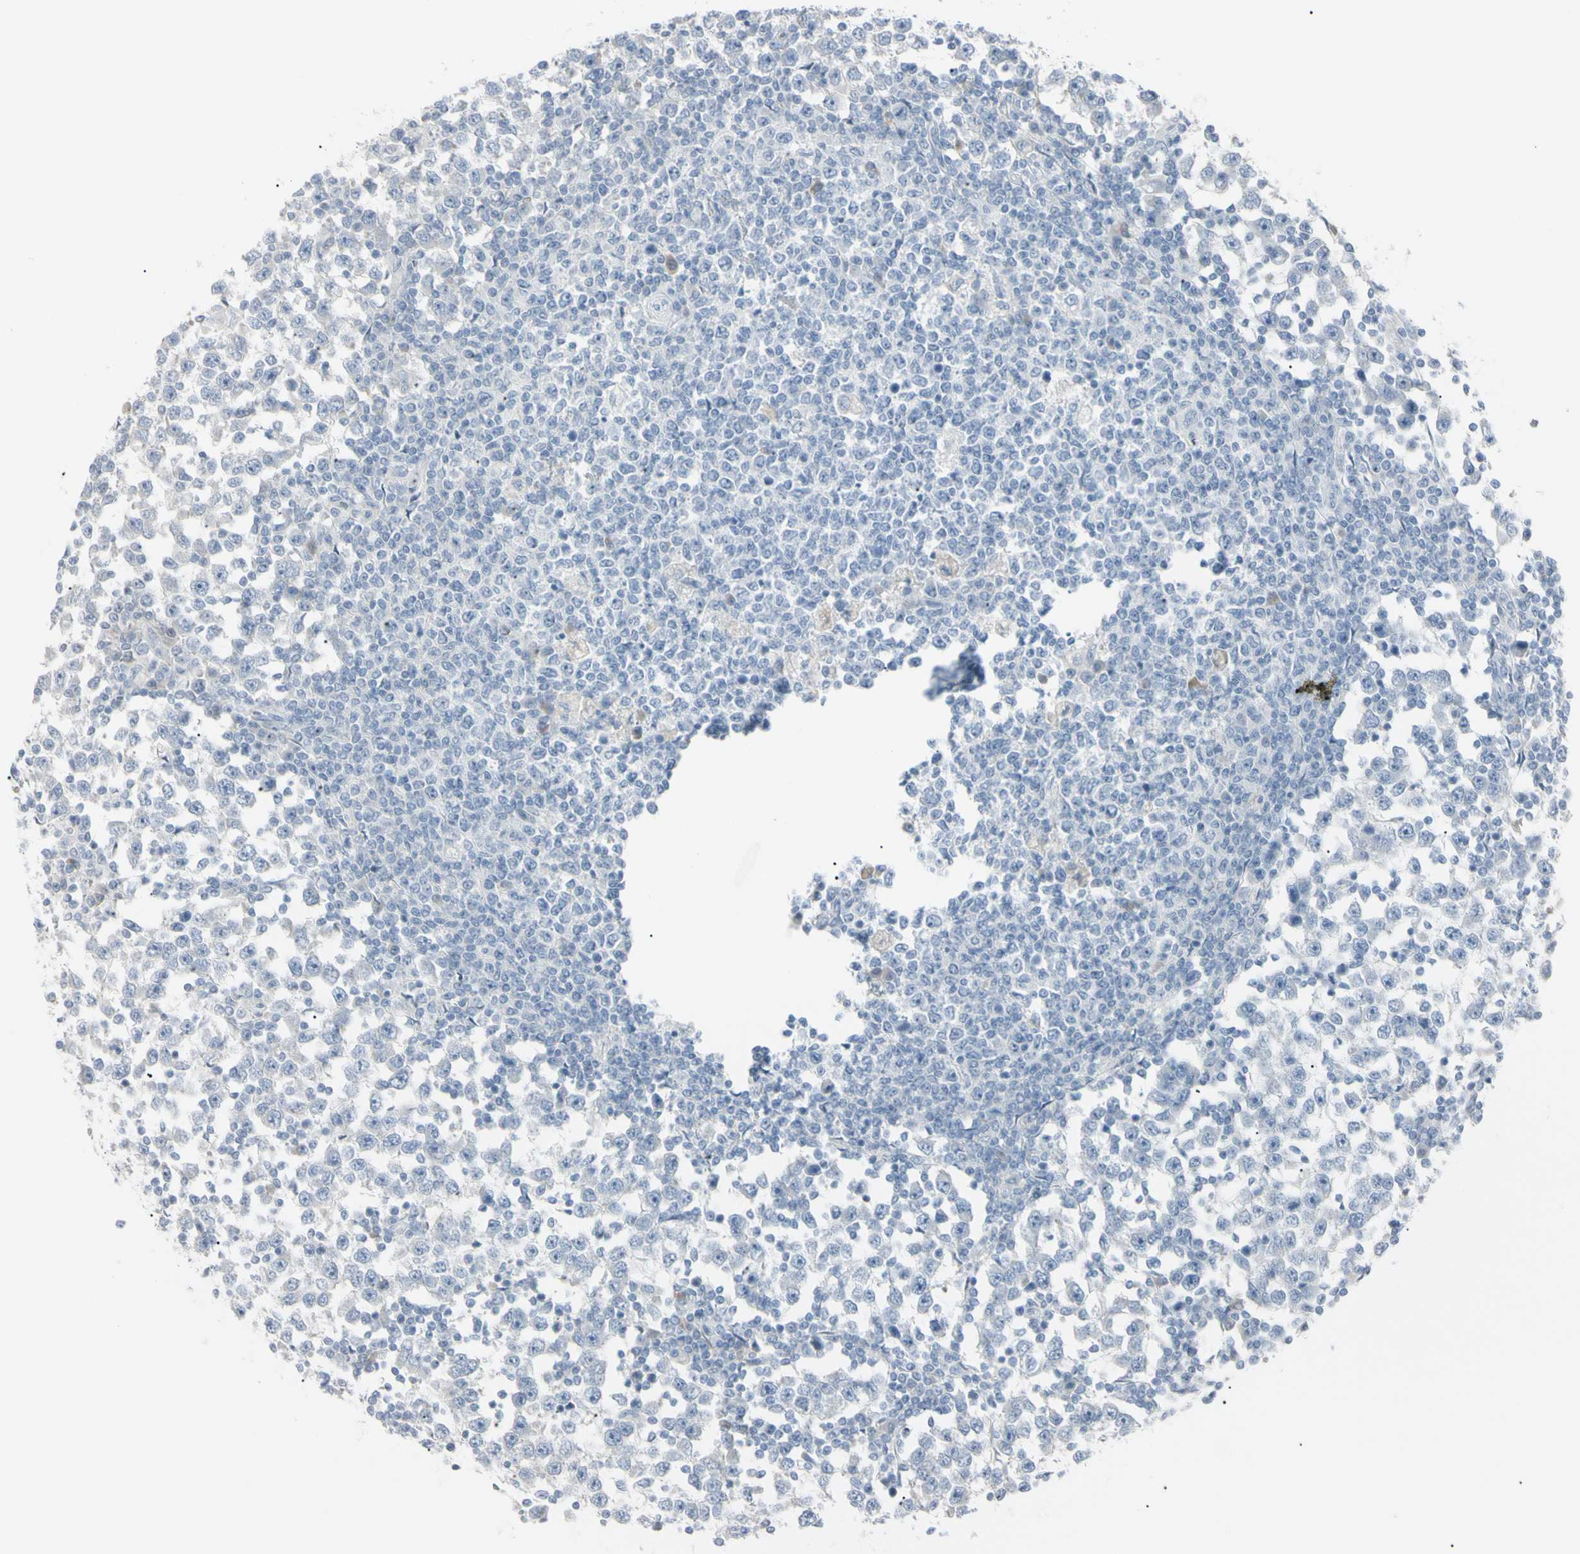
{"staining": {"intensity": "negative", "quantity": "none", "location": "none"}, "tissue": "testis cancer", "cell_type": "Tumor cells", "image_type": "cancer", "snomed": [{"axis": "morphology", "description": "Seminoma, NOS"}, {"axis": "topography", "description": "Testis"}], "caption": "Immunohistochemical staining of human seminoma (testis) shows no significant positivity in tumor cells.", "gene": "PIP", "patient": {"sex": "male", "age": 65}}